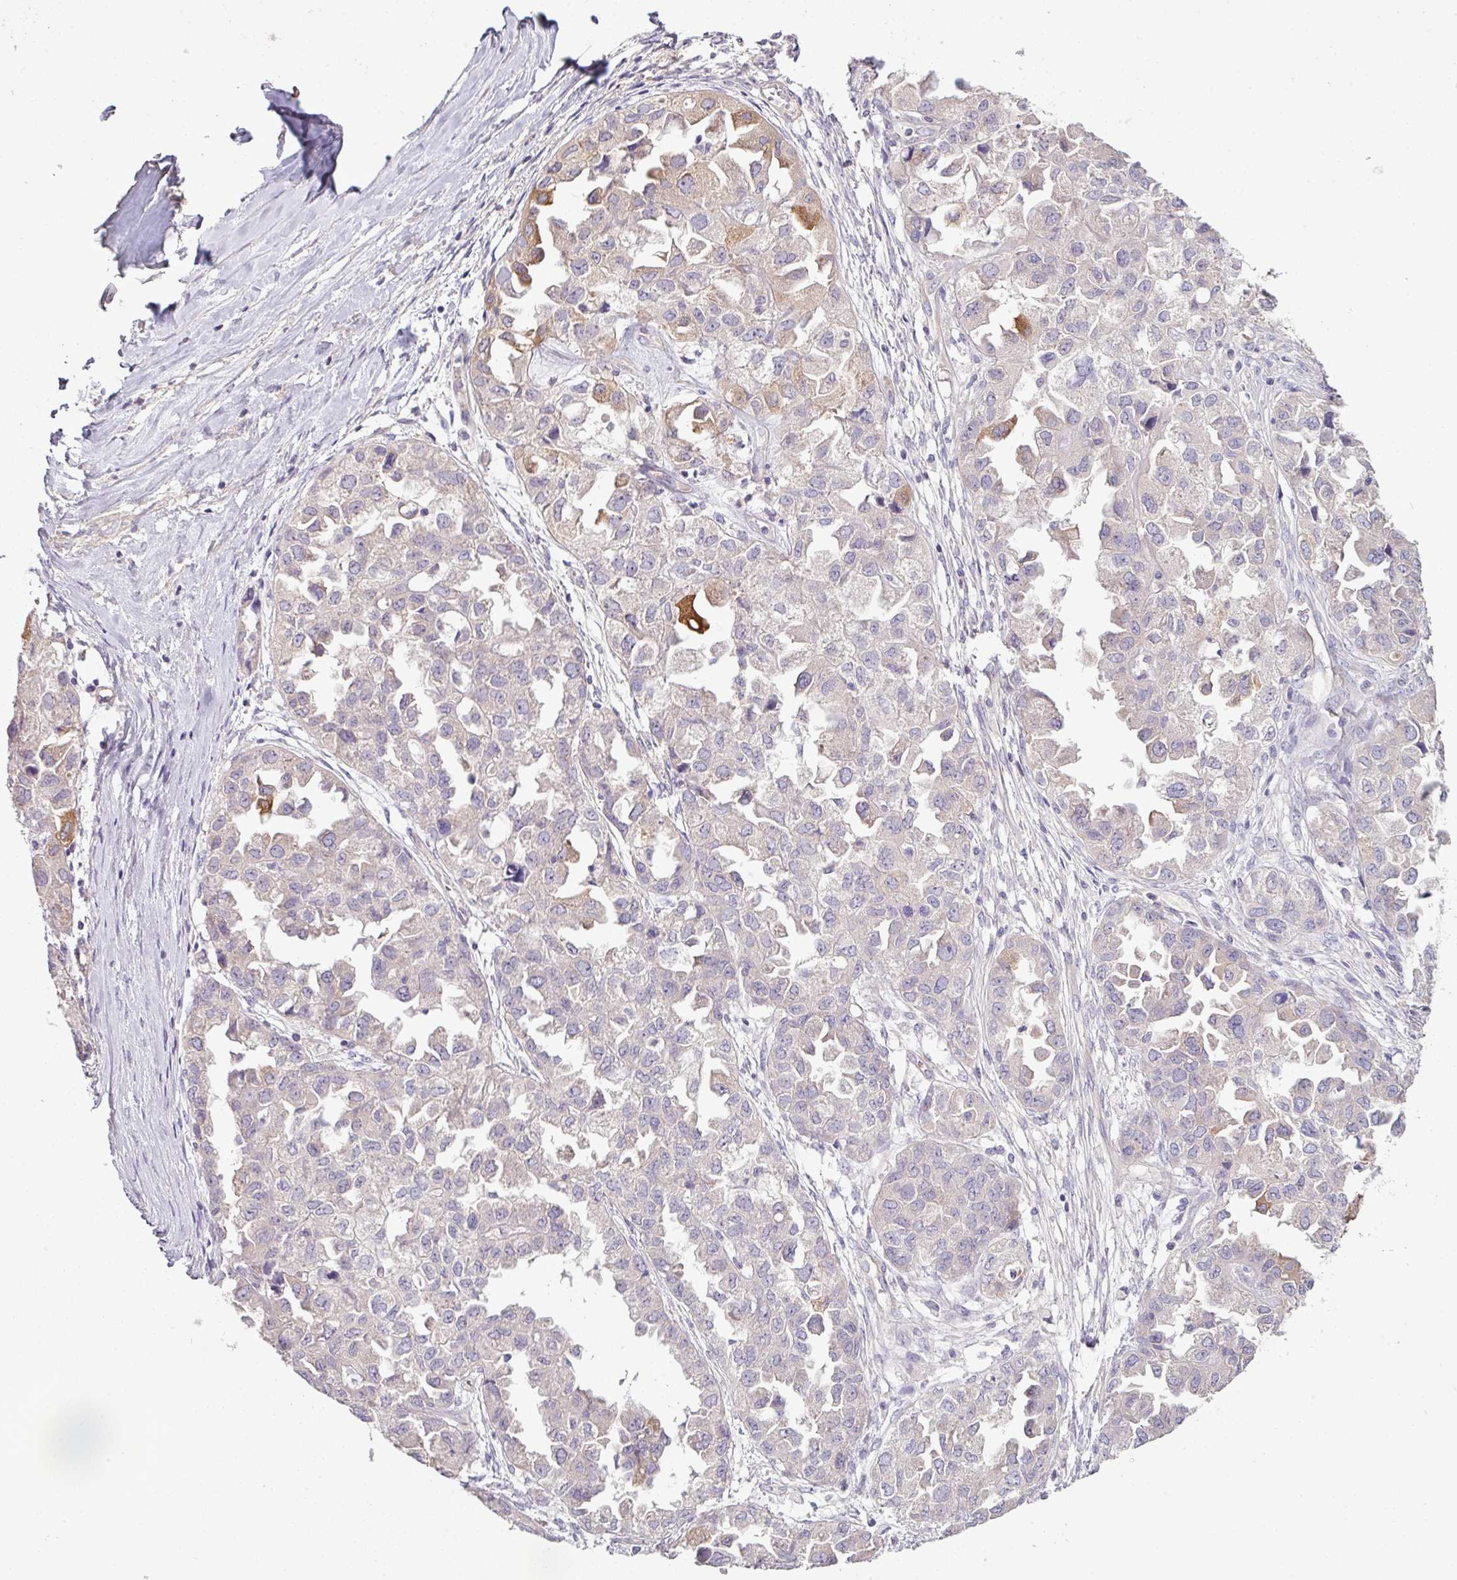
{"staining": {"intensity": "strong", "quantity": "<25%", "location": "cytoplasmic/membranous"}, "tissue": "ovarian cancer", "cell_type": "Tumor cells", "image_type": "cancer", "snomed": [{"axis": "morphology", "description": "Cystadenocarcinoma, serous, NOS"}, {"axis": "topography", "description": "Ovary"}], "caption": "Protein expression analysis of human ovarian cancer (serous cystadenocarcinoma) reveals strong cytoplasmic/membranous expression in approximately <25% of tumor cells. Immunohistochemistry (ihc) stains the protein in brown and the nuclei are stained blue.", "gene": "AGAP5", "patient": {"sex": "female", "age": 84}}